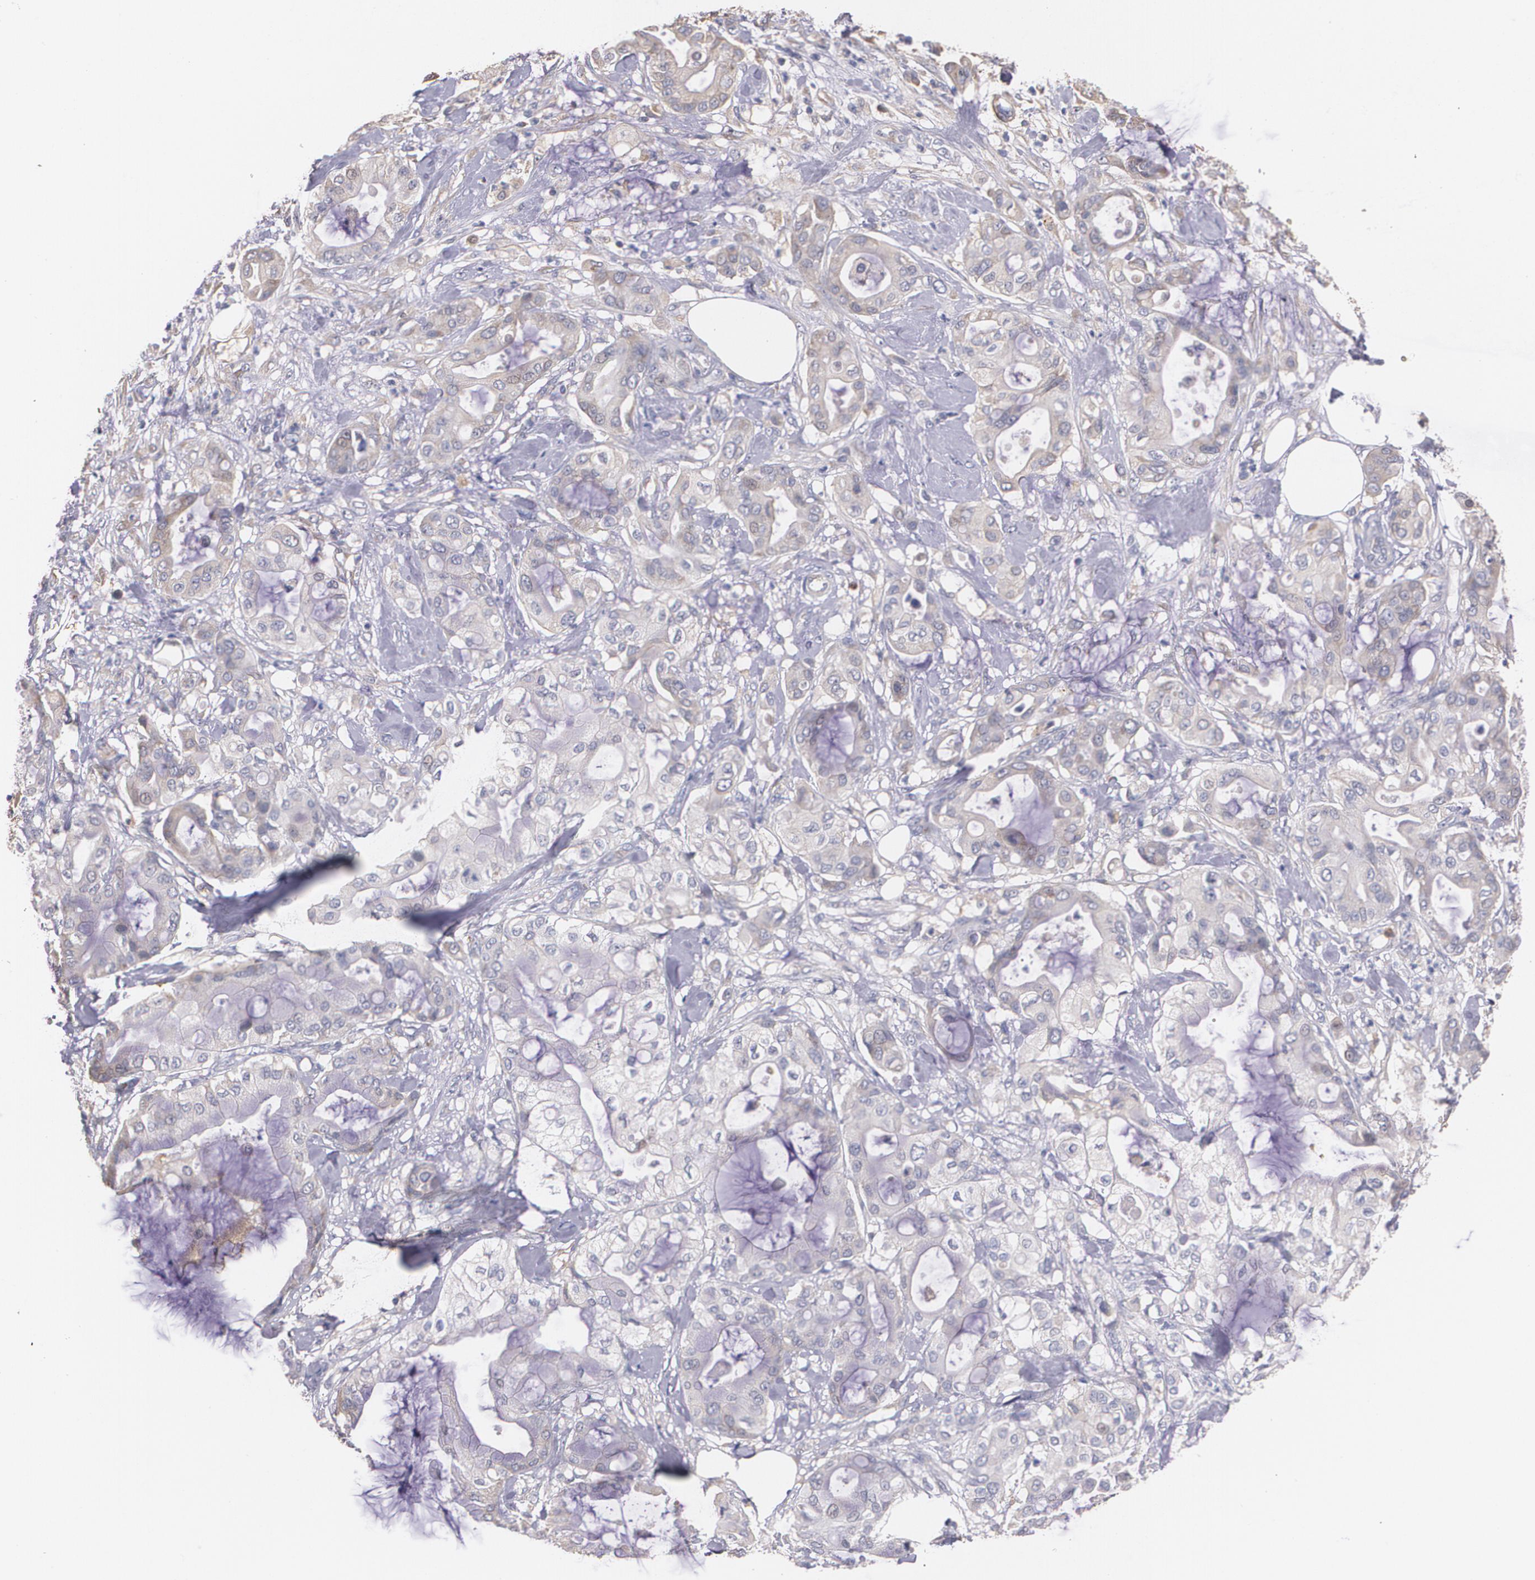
{"staining": {"intensity": "weak", "quantity": "<25%", "location": "cytoplasmic/membranous"}, "tissue": "pancreatic cancer", "cell_type": "Tumor cells", "image_type": "cancer", "snomed": [{"axis": "morphology", "description": "Adenocarcinoma, NOS"}, {"axis": "morphology", "description": "Adenocarcinoma, metastatic, NOS"}, {"axis": "topography", "description": "Lymph node"}, {"axis": "topography", "description": "Pancreas"}, {"axis": "topography", "description": "Duodenum"}], "caption": "High power microscopy image of an immunohistochemistry (IHC) micrograph of metastatic adenocarcinoma (pancreatic), revealing no significant expression in tumor cells. (Stains: DAB IHC with hematoxylin counter stain, Microscopy: brightfield microscopy at high magnification).", "gene": "AMBP", "patient": {"sex": "female", "age": 64}}